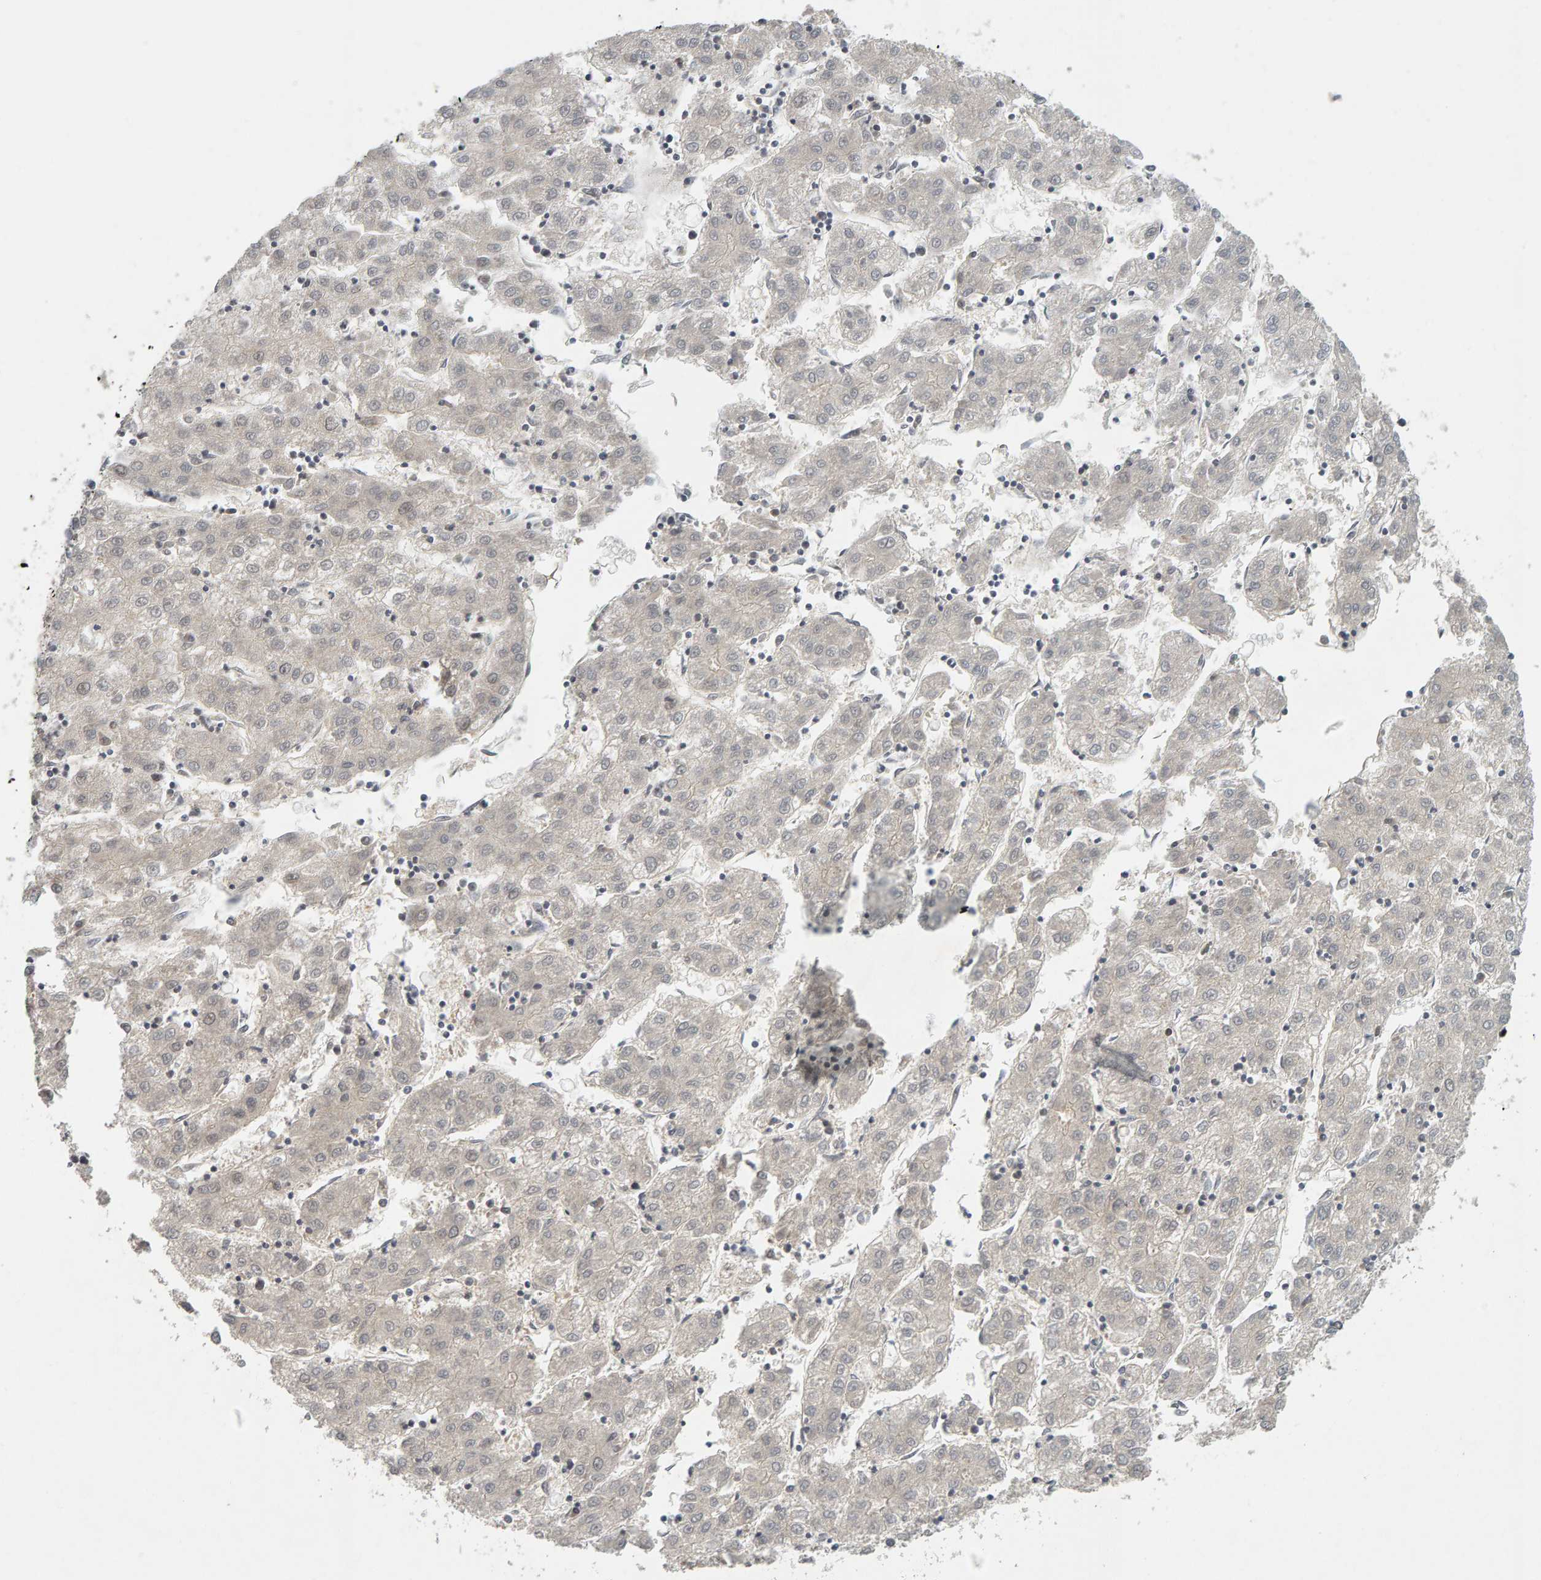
{"staining": {"intensity": "negative", "quantity": "none", "location": "none"}, "tissue": "liver cancer", "cell_type": "Tumor cells", "image_type": "cancer", "snomed": [{"axis": "morphology", "description": "Carcinoma, Hepatocellular, NOS"}, {"axis": "topography", "description": "Liver"}], "caption": "Tumor cells show no significant expression in liver cancer. (Brightfield microscopy of DAB IHC at high magnification).", "gene": "CDCA5", "patient": {"sex": "male", "age": 72}}